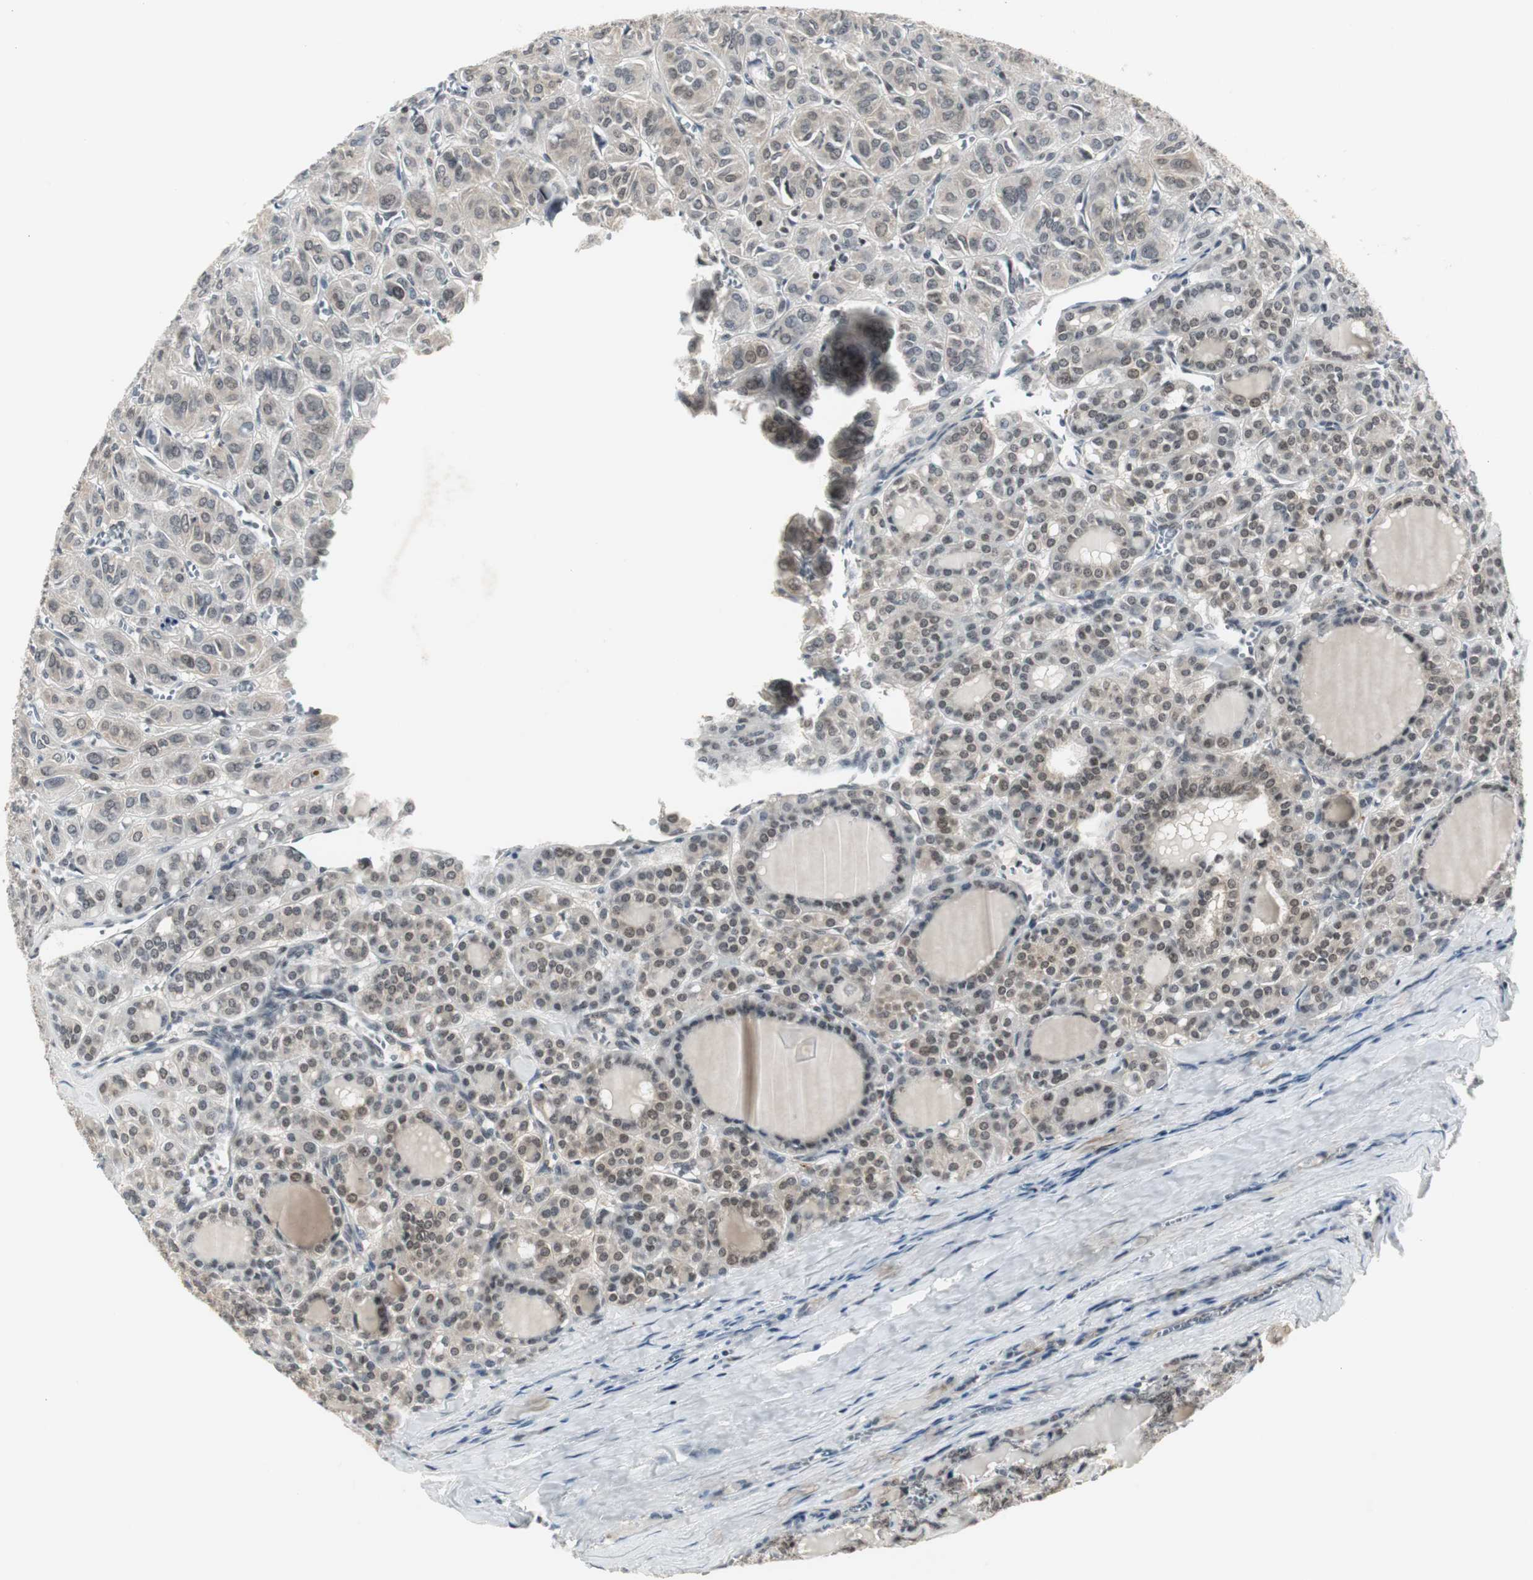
{"staining": {"intensity": "weak", "quantity": "25%-75%", "location": "cytoplasmic/membranous,nuclear"}, "tissue": "thyroid cancer", "cell_type": "Tumor cells", "image_type": "cancer", "snomed": [{"axis": "morphology", "description": "Follicular adenoma carcinoma, NOS"}, {"axis": "topography", "description": "Thyroid gland"}], "caption": "IHC of thyroid follicular adenoma carcinoma displays low levels of weak cytoplasmic/membranous and nuclear positivity in about 25%-75% of tumor cells. The protein is shown in brown color, while the nuclei are stained blue.", "gene": "MPG", "patient": {"sex": "female", "age": 71}}